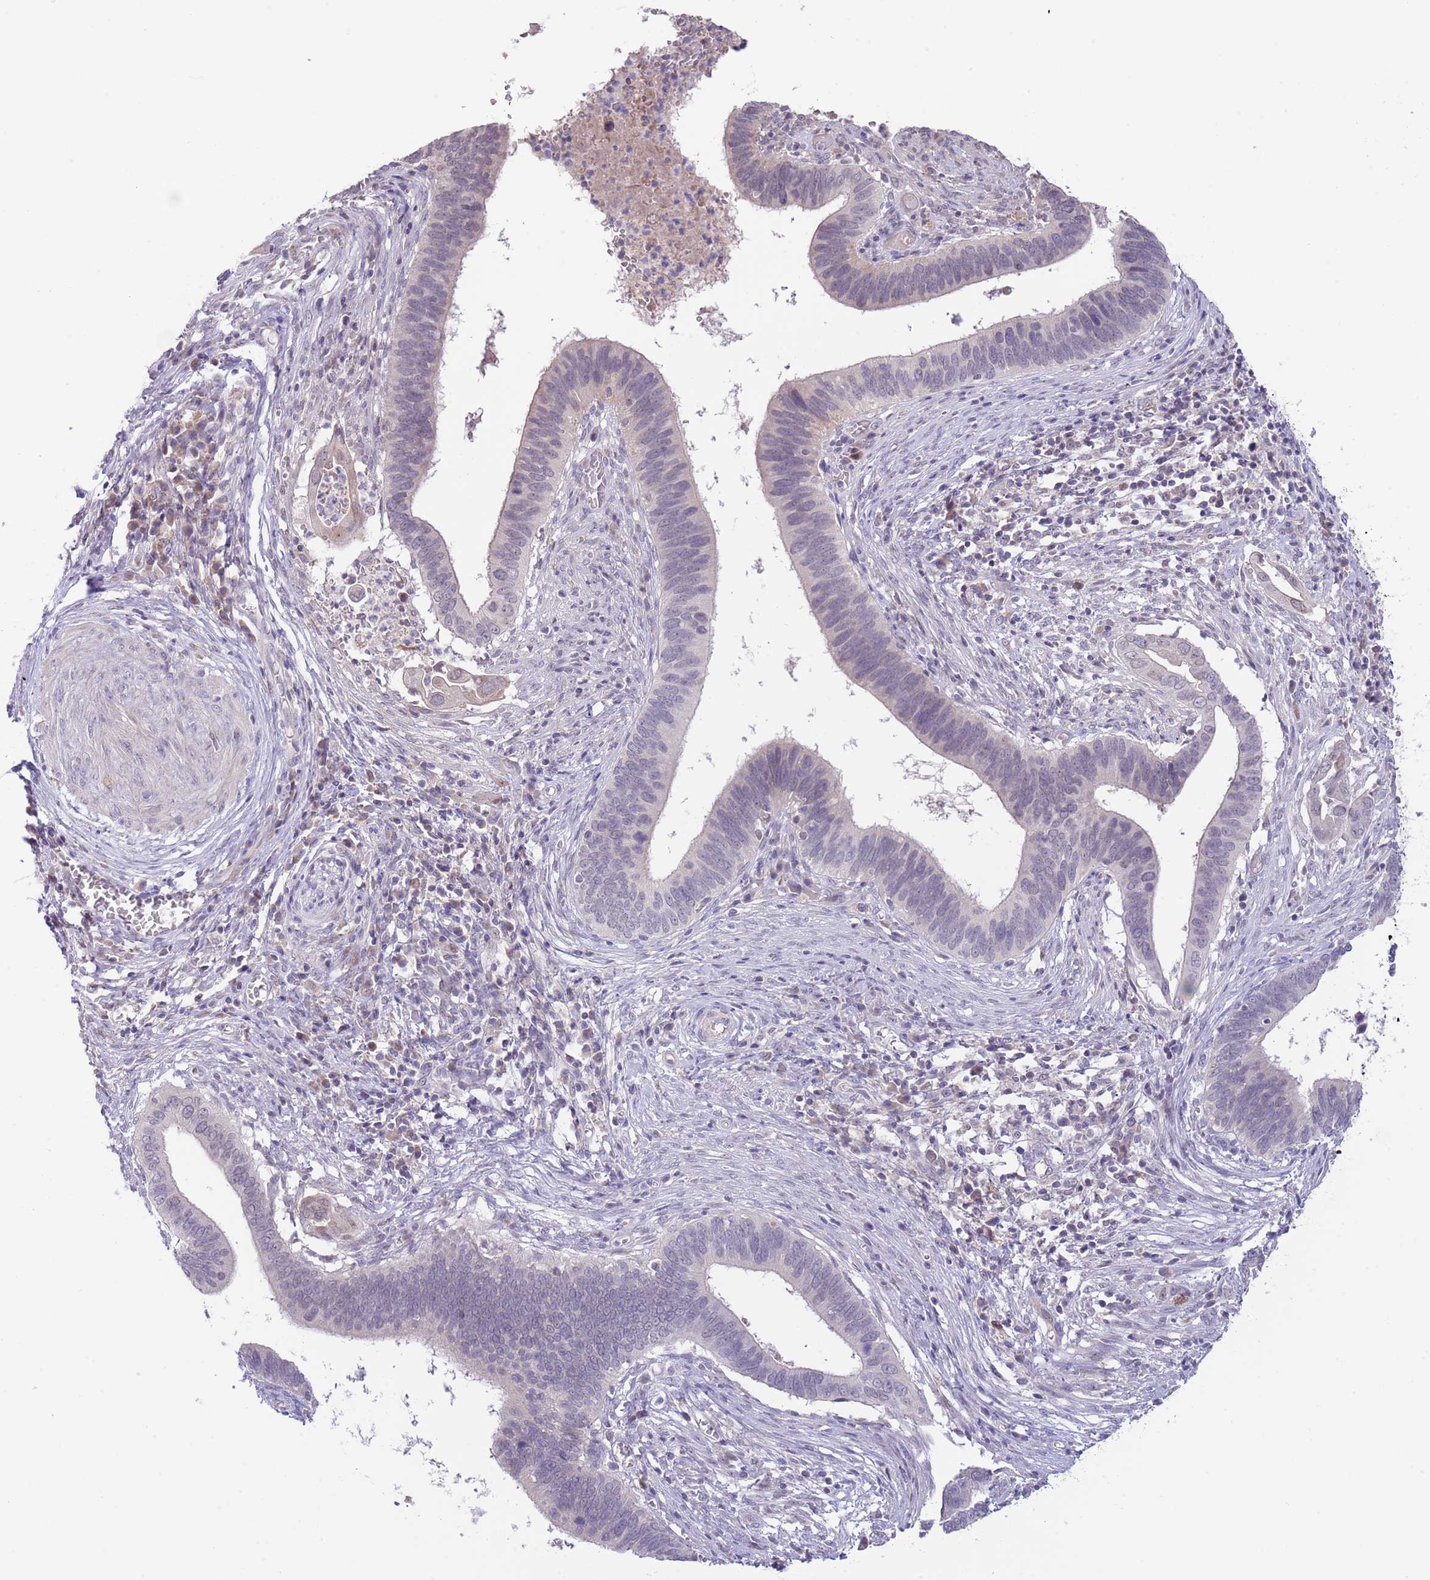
{"staining": {"intensity": "negative", "quantity": "none", "location": "none"}, "tissue": "cervical cancer", "cell_type": "Tumor cells", "image_type": "cancer", "snomed": [{"axis": "morphology", "description": "Adenocarcinoma, NOS"}, {"axis": "topography", "description": "Cervix"}], "caption": "Tumor cells show no significant protein expression in adenocarcinoma (cervical).", "gene": "AP1S2", "patient": {"sex": "female", "age": 42}}